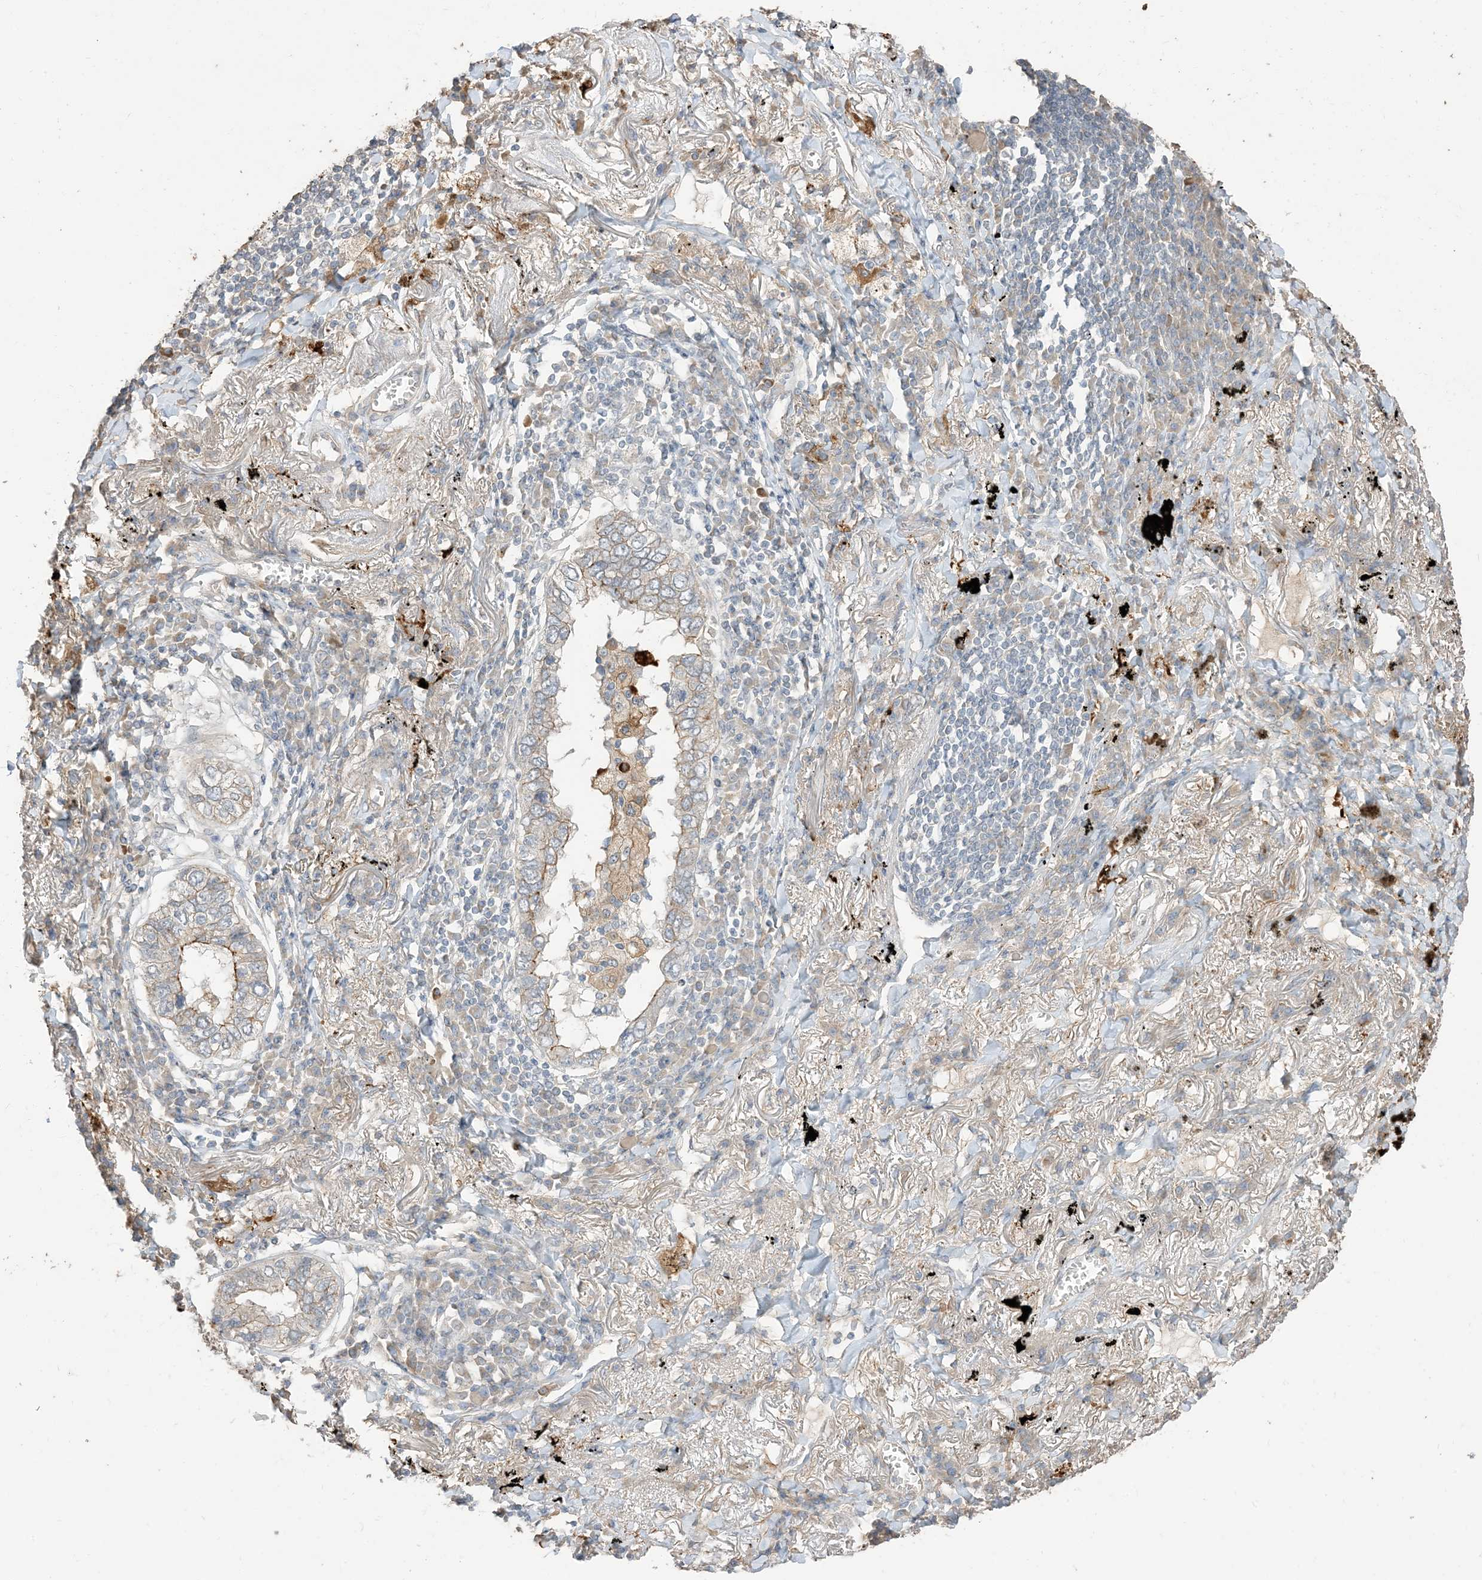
{"staining": {"intensity": "weak", "quantity": "<25%", "location": "cytoplasmic/membranous"}, "tissue": "lung cancer", "cell_type": "Tumor cells", "image_type": "cancer", "snomed": [{"axis": "morphology", "description": "Adenocarcinoma, NOS"}, {"axis": "topography", "description": "Lung"}], "caption": "Immunohistochemical staining of lung cancer exhibits no significant staining in tumor cells.", "gene": "RNF175", "patient": {"sex": "male", "age": 65}}